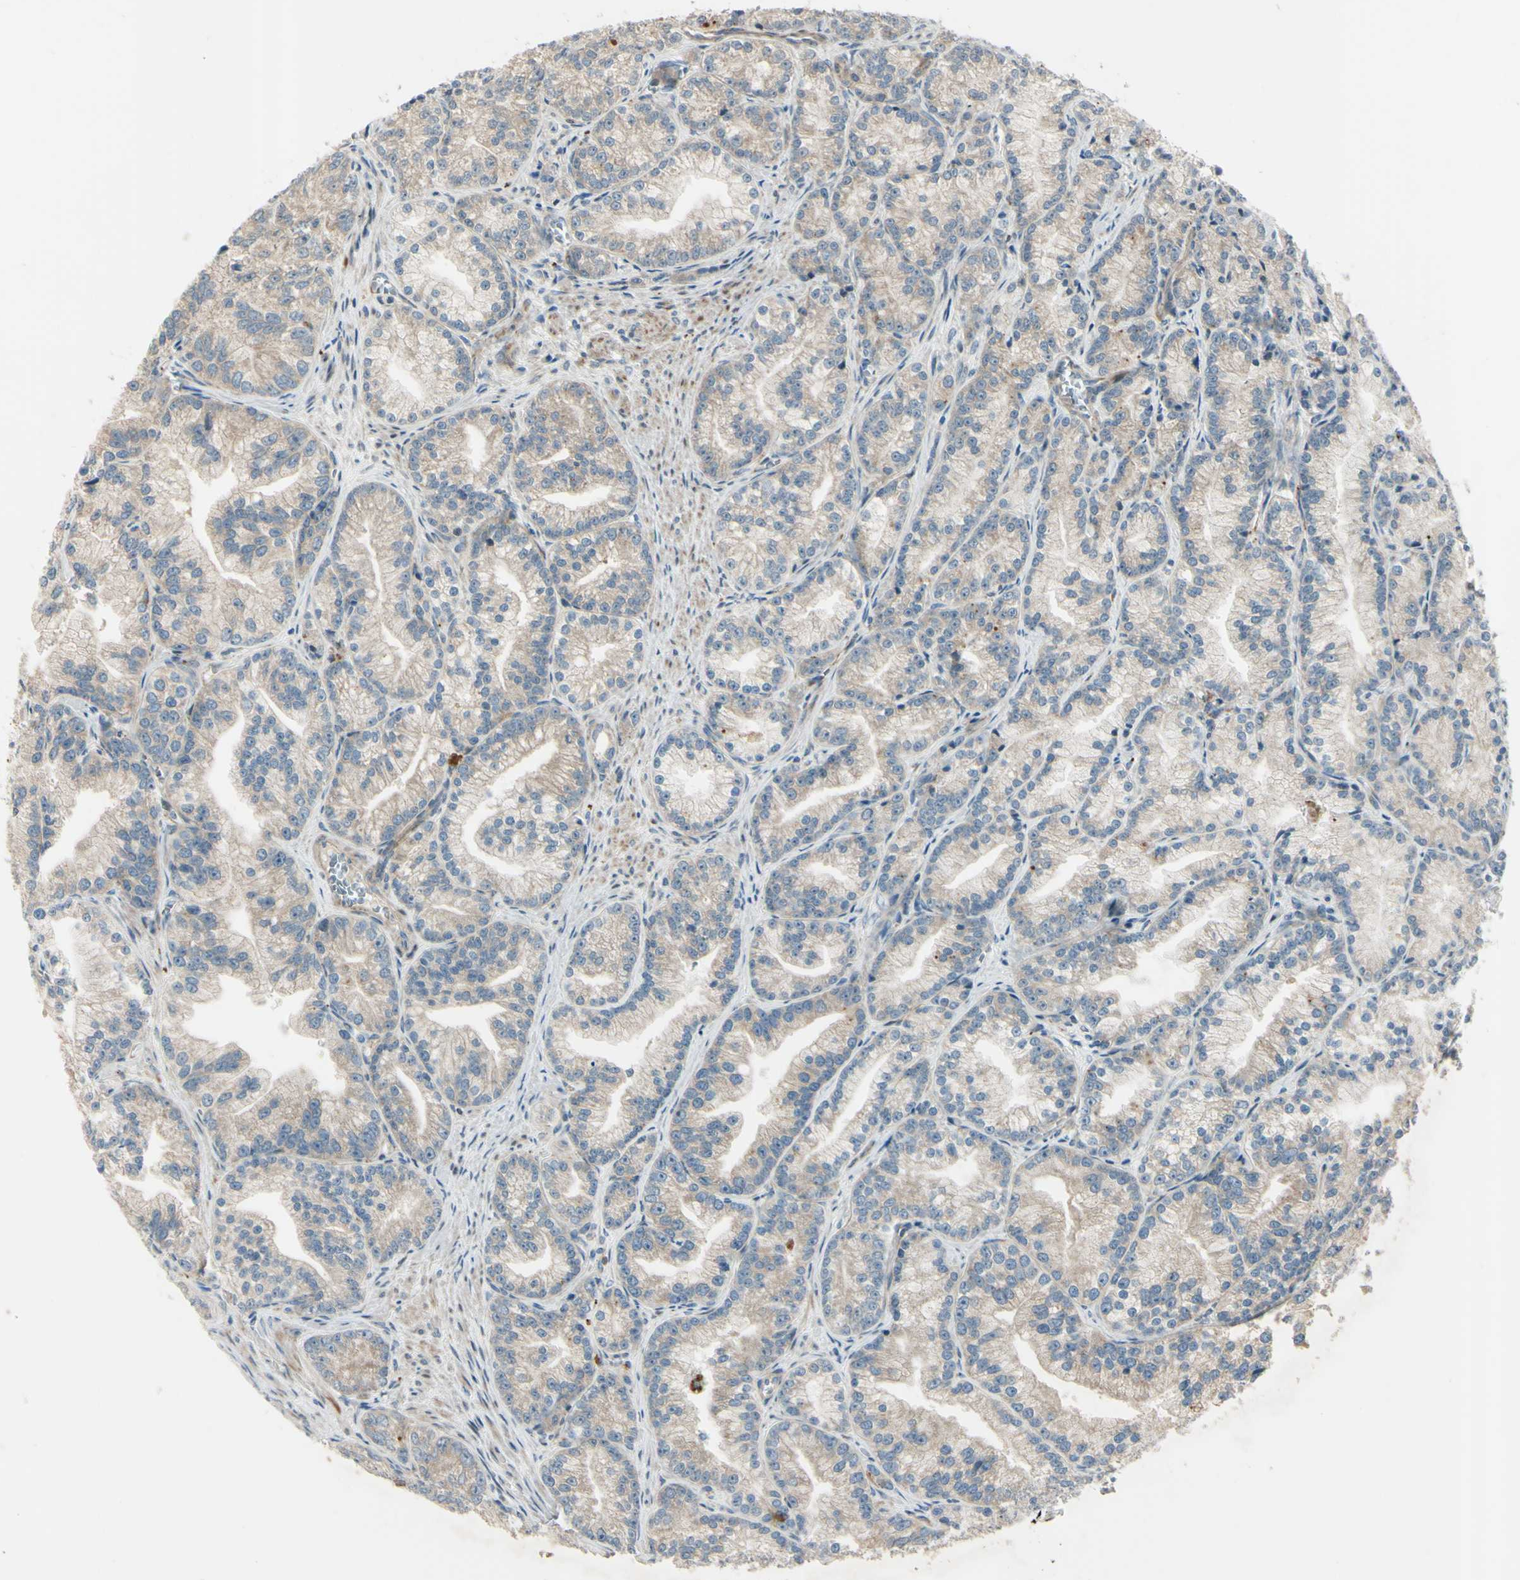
{"staining": {"intensity": "weak", "quantity": "25%-75%", "location": "cytoplasmic/membranous"}, "tissue": "prostate cancer", "cell_type": "Tumor cells", "image_type": "cancer", "snomed": [{"axis": "morphology", "description": "Adenocarcinoma, Low grade"}, {"axis": "topography", "description": "Prostate"}], "caption": "High-magnification brightfield microscopy of prostate cancer stained with DAB (3,3'-diaminobenzidine) (brown) and counterstained with hematoxylin (blue). tumor cells exhibit weak cytoplasmic/membranous positivity is identified in about25%-75% of cells. Using DAB (3,3'-diaminobenzidine) (brown) and hematoxylin (blue) stains, captured at high magnification using brightfield microscopy.", "gene": "NDFIP1", "patient": {"sex": "male", "age": 89}}